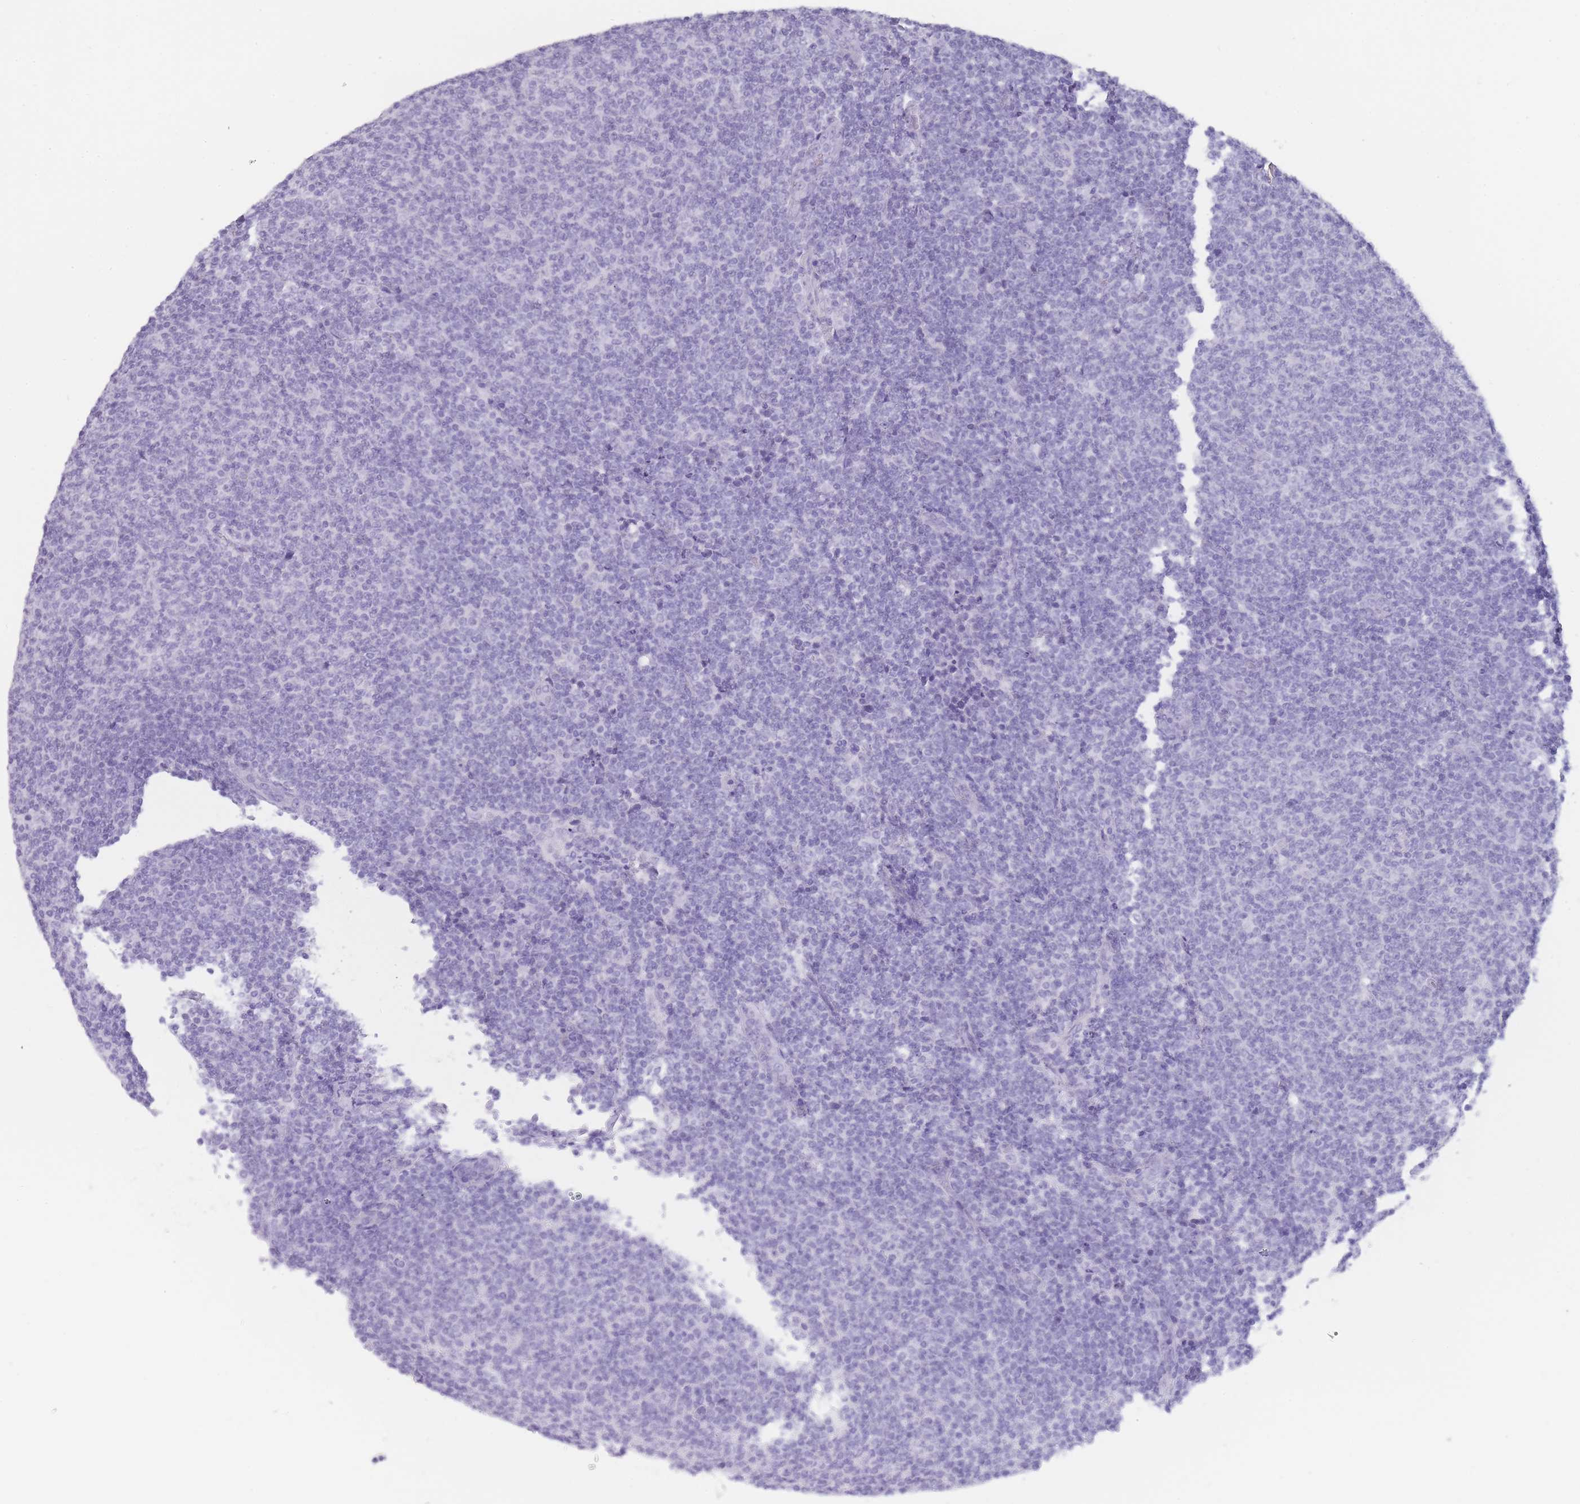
{"staining": {"intensity": "negative", "quantity": "none", "location": "none"}, "tissue": "lymphoma", "cell_type": "Tumor cells", "image_type": "cancer", "snomed": [{"axis": "morphology", "description": "Malignant lymphoma, non-Hodgkin's type, Low grade"}, {"axis": "topography", "description": "Lymph node"}], "caption": "Immunohistochemistry (IHC) of lymphoma shows no staining in tumor cells. (Immunohistochemistry, brightfield microscopy, high magnification).", "gene": "TCP11", "patient": {"sex": "male", "age": 66}}